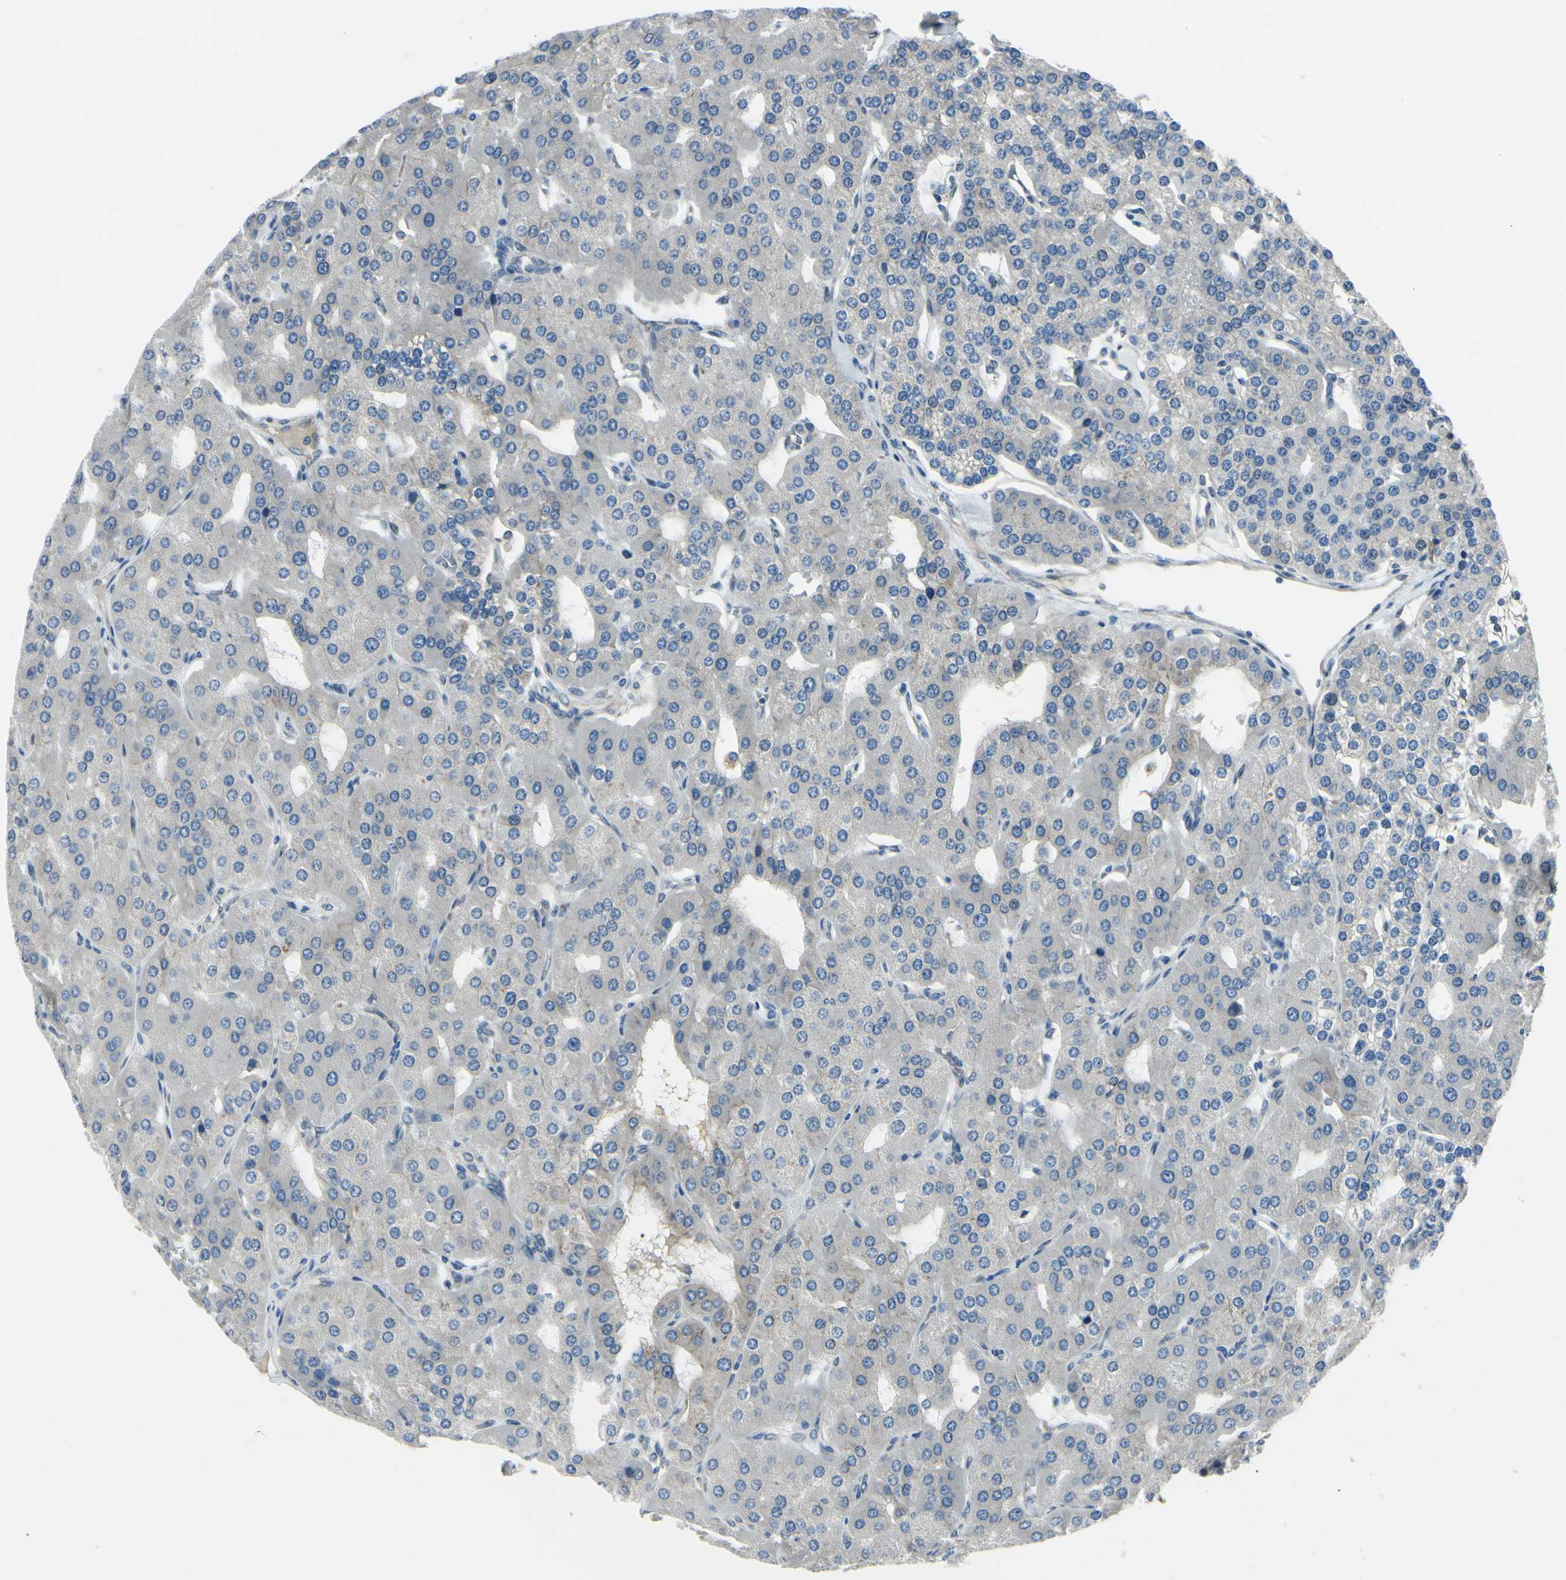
{"staining": {"intensity": "weak", "quantity": "25%-75%", "location": "cytoplasmic/membranous"}, "tissue": "parathyroid gland", "cell_type": "Glandular cells", "image_type": "normal", "snomed": [{"axis": "morphology", "description": "Normal tissue, NOS"}, {"axis": "morphology", "description": "Adenoma, NOS"}, {"axis": "topography", "description": "Parathyroid gland"}], "caption": "This image demonstrates IHC staining of benign parathyroid gland, with low weak cytoplasmic/membranous positivity in about 25%-75% of glandular cells.", "gene": "SELENOS", "patient": {"sex": "female", "age": 86}}